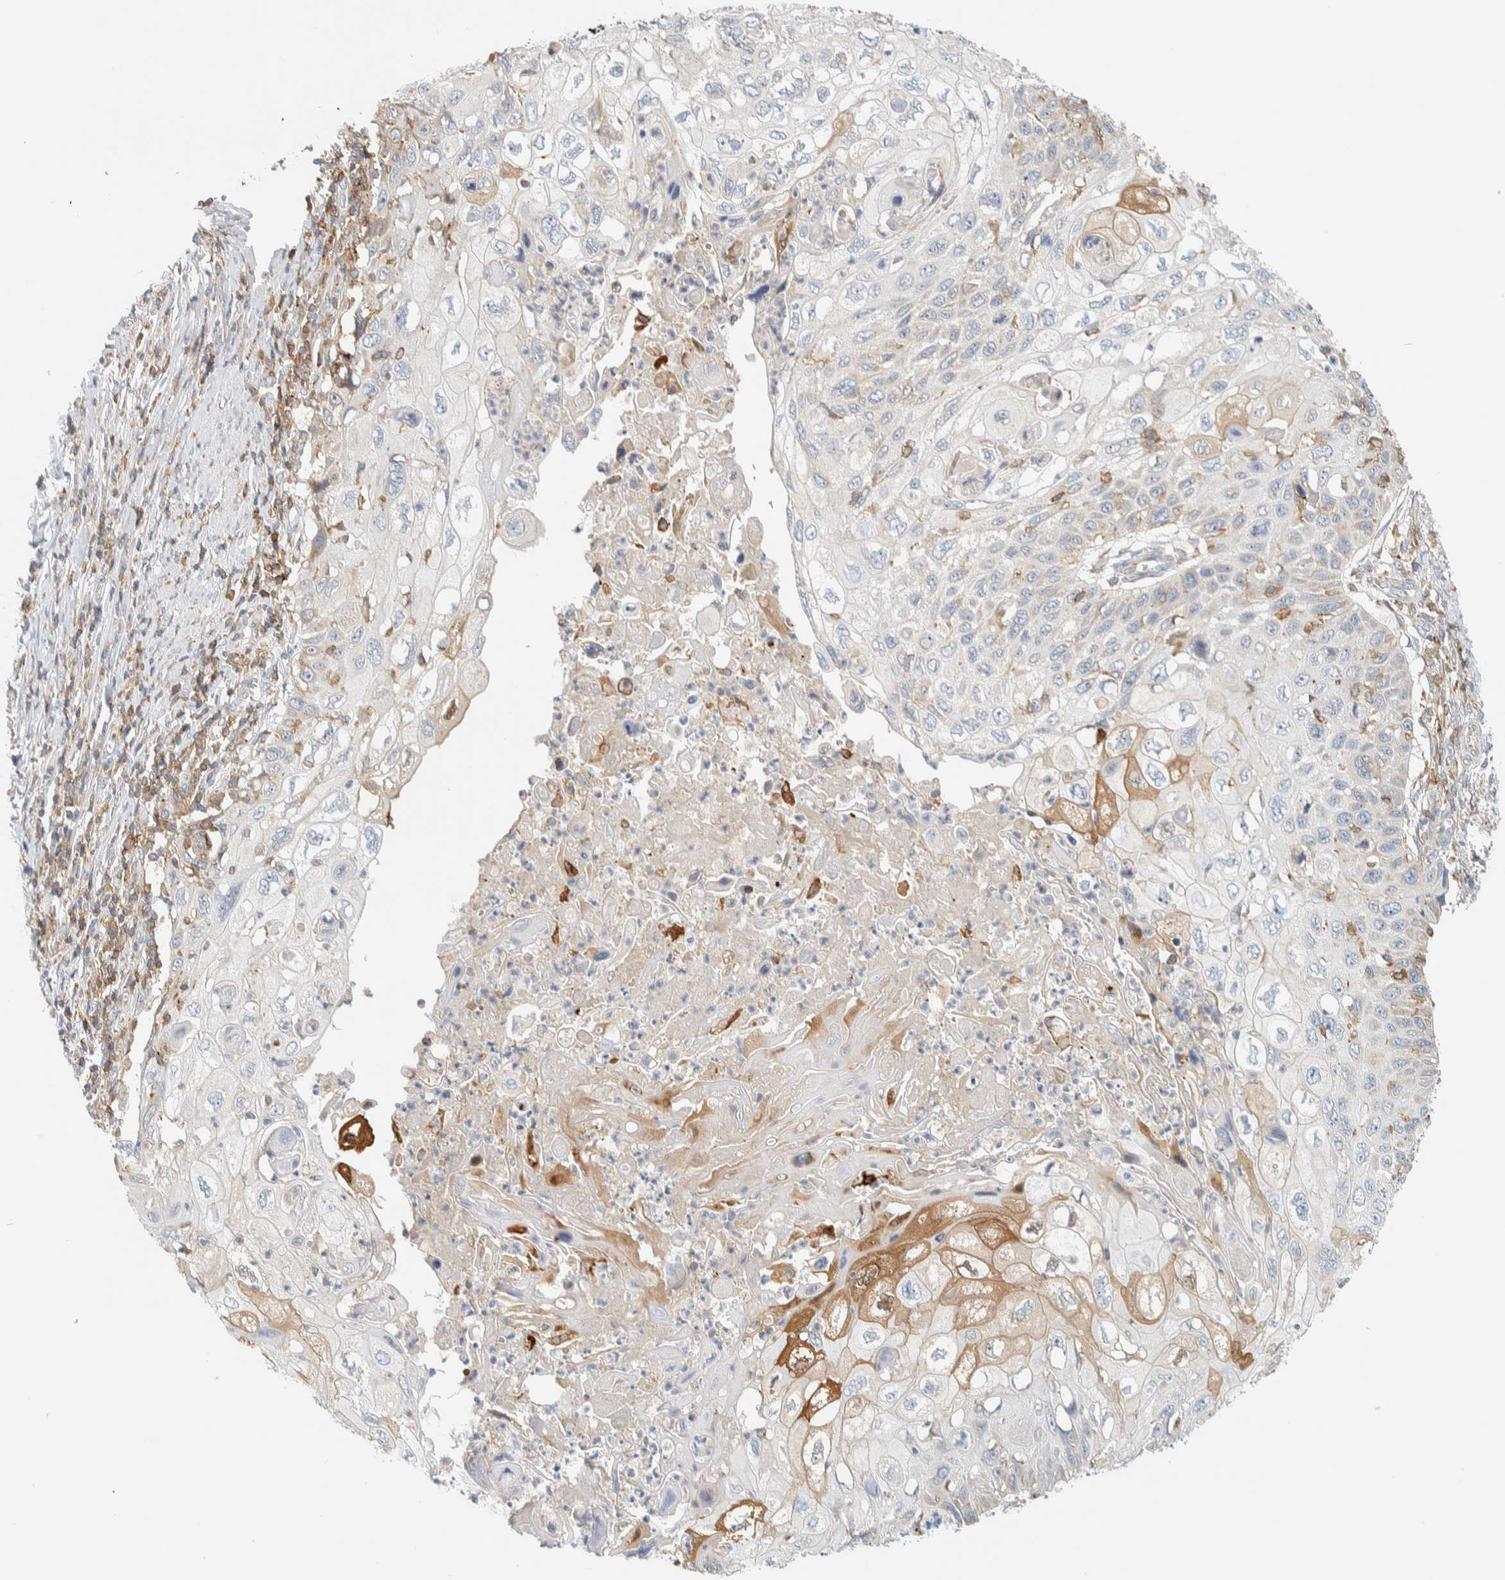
{"staining": {"intensity": "negative", "quantity": "none", "location": "none"}, "tissue": "cervical cancer", "cell_type": "Tumor cells", "image_type": "cancer", "snomed": [{"axis": "morphology", "description": "Squamous cell carcinoma, NOS"}, {"axis": "topography", "description": "Cervix"}], "caption": "Tumor cells are negative for brown protein staining in cervical cancer.", "gene": "CCDC57", "patient": {"sex": "female", "age": 70}}